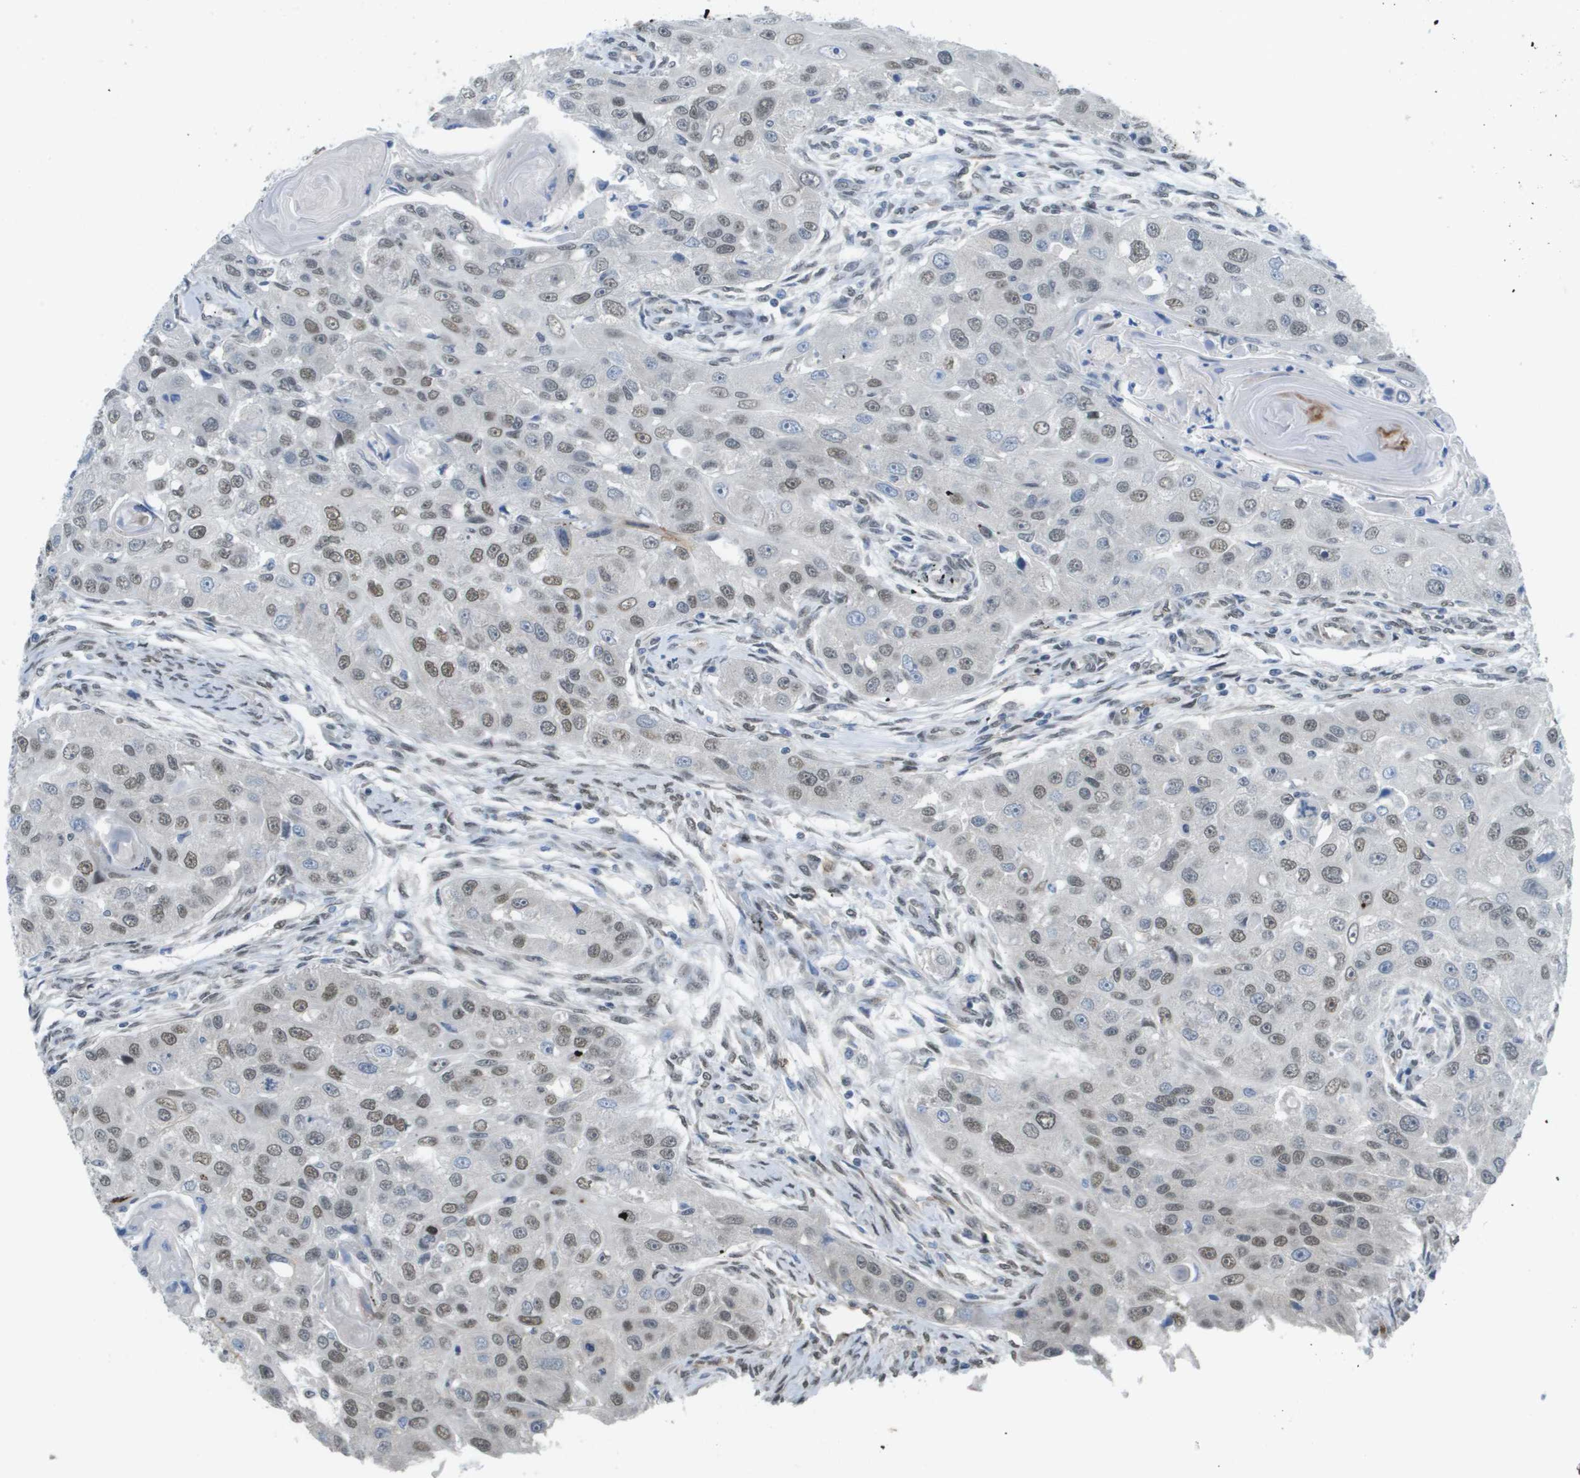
{"staining": {"intensity": "moderate", "quantity": "25%-75%", "location": "nuclear"}, "tissue": "head and neck cancer", "cell_type": "Tumor cells", "image_type": "cancer", "snomed": [{"axis": "morphology", "description": "Normal tissue, NOS"}, {"axis": "morphology", "description": "Squamous cell carcinoma, NOS"}, {"axis": "topography", "description": "Skeletal muscle"}, {"axis": "topography", "description": "Head-Neck"}], "caption": "Human head and neck squamous cell carcinoma stained for a protein (brown) exhibits moderate nuclear positive expression in approximately 25%-75% of tumor cells.", "gene": "ARID1B", "patient": {"sex": "male", "age": 51}}